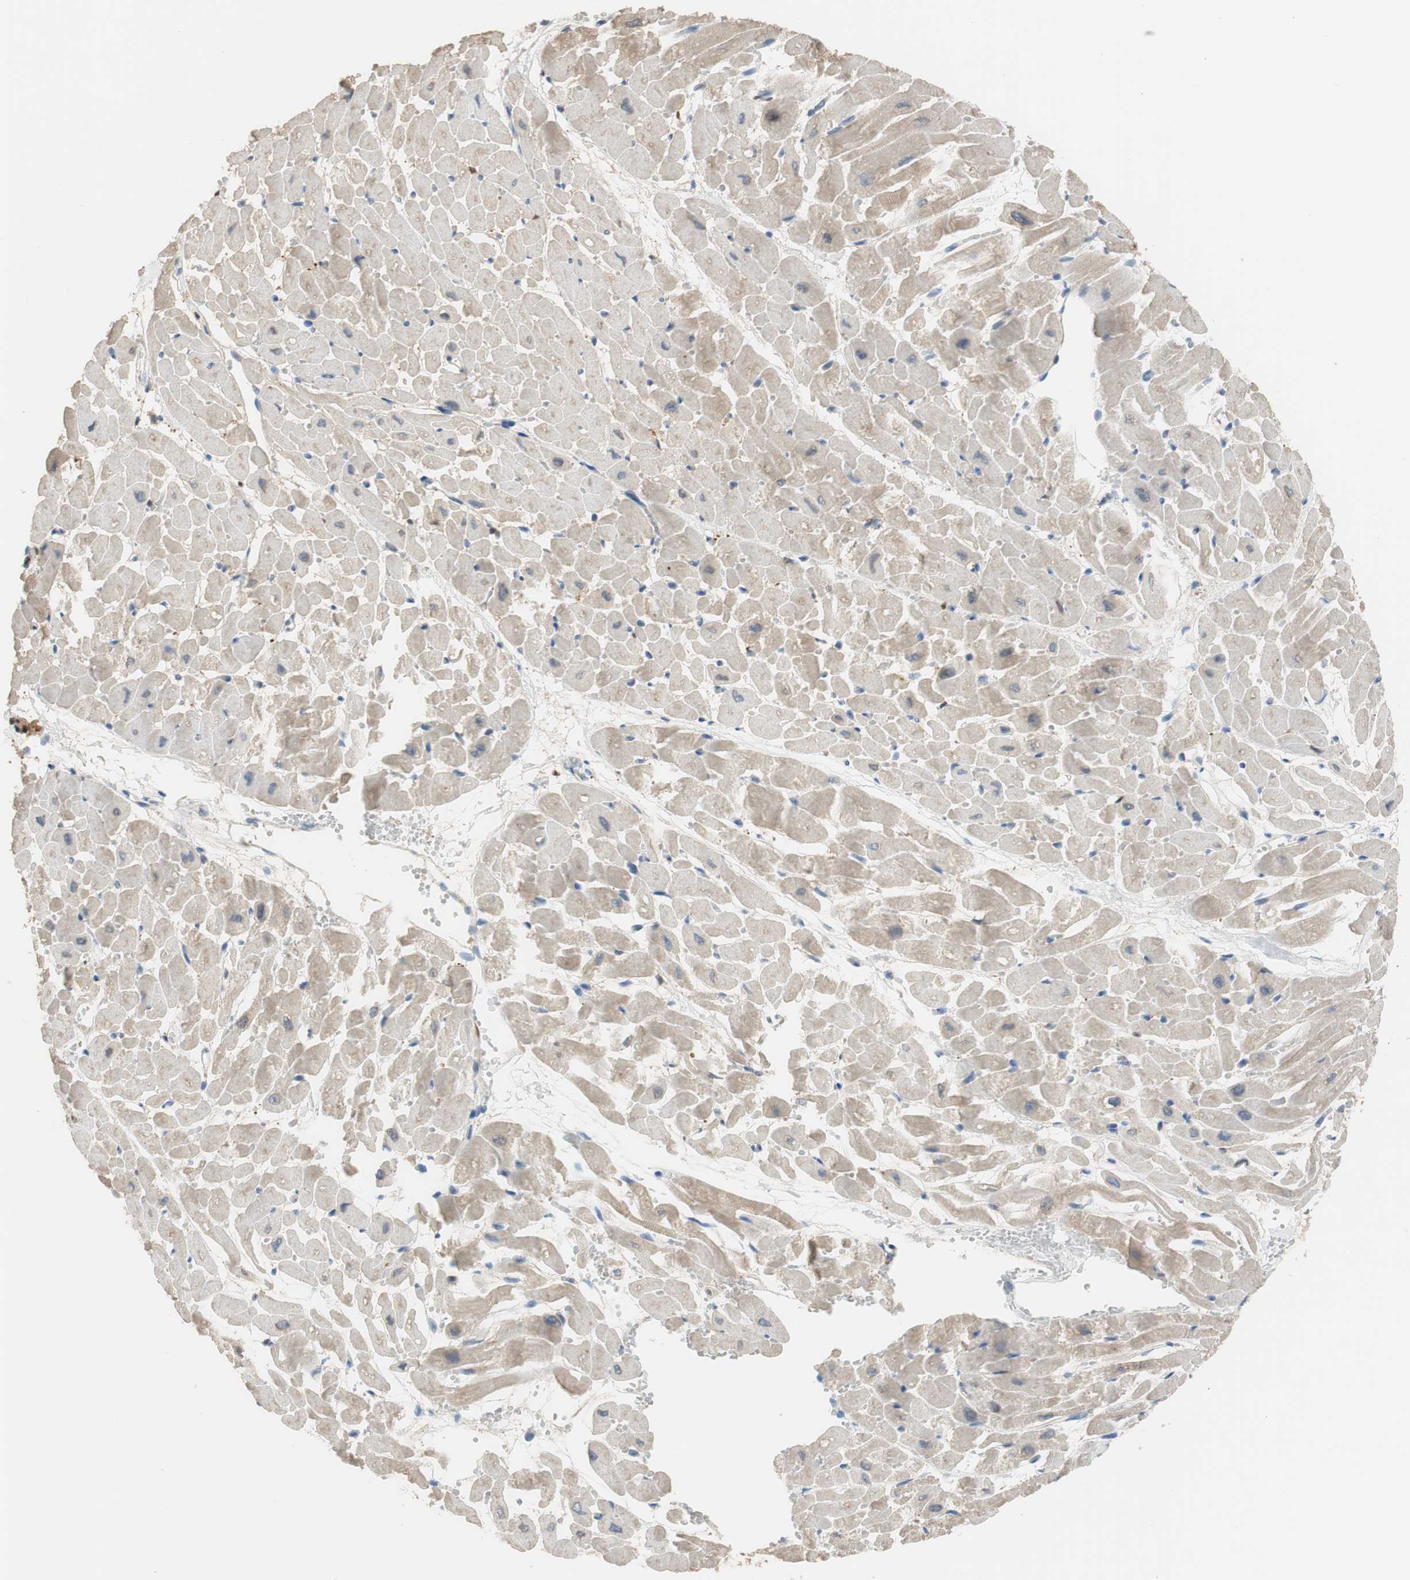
{"staining": {"intensity": "moderate", "quantity": "25%-75%", "location": "cytoplasmic/membranous"}, "tissue": "heart muscle", "cell_type": "Cardiomyocytes", "image_type": "normal", "snomed": [{"axis": "morphology", "description": "Normal tissue, NOS"}, {"axis": "topography", "description": "Heart"}], "caption": "Immunohistochemical staining of unremarkable heart muscle displays moderate cytoplasmic/membranous protein positivity in about 25%-75% of cardiomyocytes. (DAB (3,3'-diaminobenzidine) = brown stain, brightfield microscopy at high magnification).", "gene": "ALDH1A2", "patient": {"sex": "male", "age": 45}}